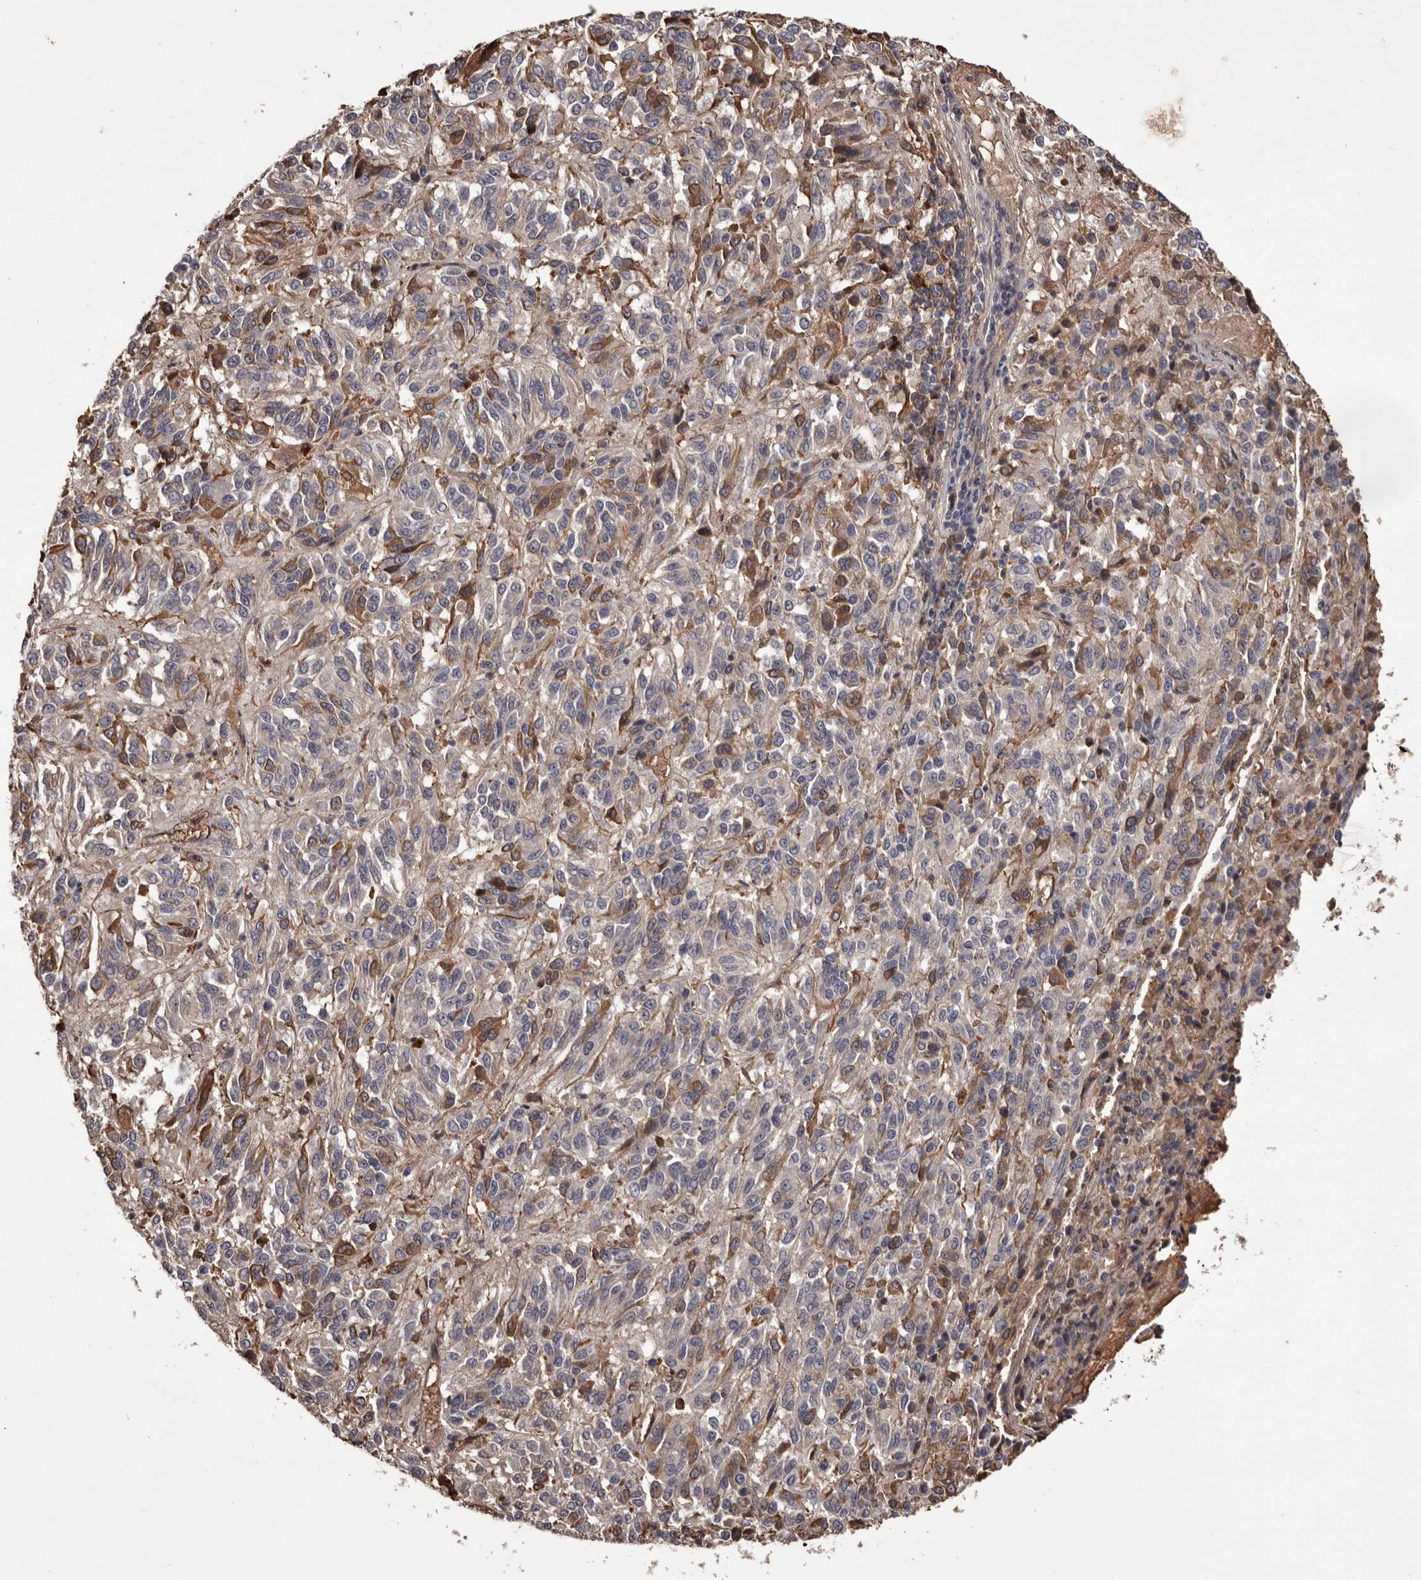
{"staining": {"intensity": "negative", "quantity": "none", "location": "none"}, "tissue": "melanoma", "cell_type": "Tumor cells", "image_type": "cancer", "snomed": [{"axis": "morphology", "description": "Malignant melanoma, Metastatic site"}, {"axis": "topography", "description": "Lung"}], "caption": "A high-resolution photomicrograph shows IHC staining of malignant melanoma (metastatic site), which demonstrates no significant positivity in tumor cells. (Stains: DAB immunohistochemistry with hematoxylin counter stain, Microscopy: brightfield microscopy at high magnification).", "gene": "CYP1B1", "patient": {"sex": "male", "age": 64}}